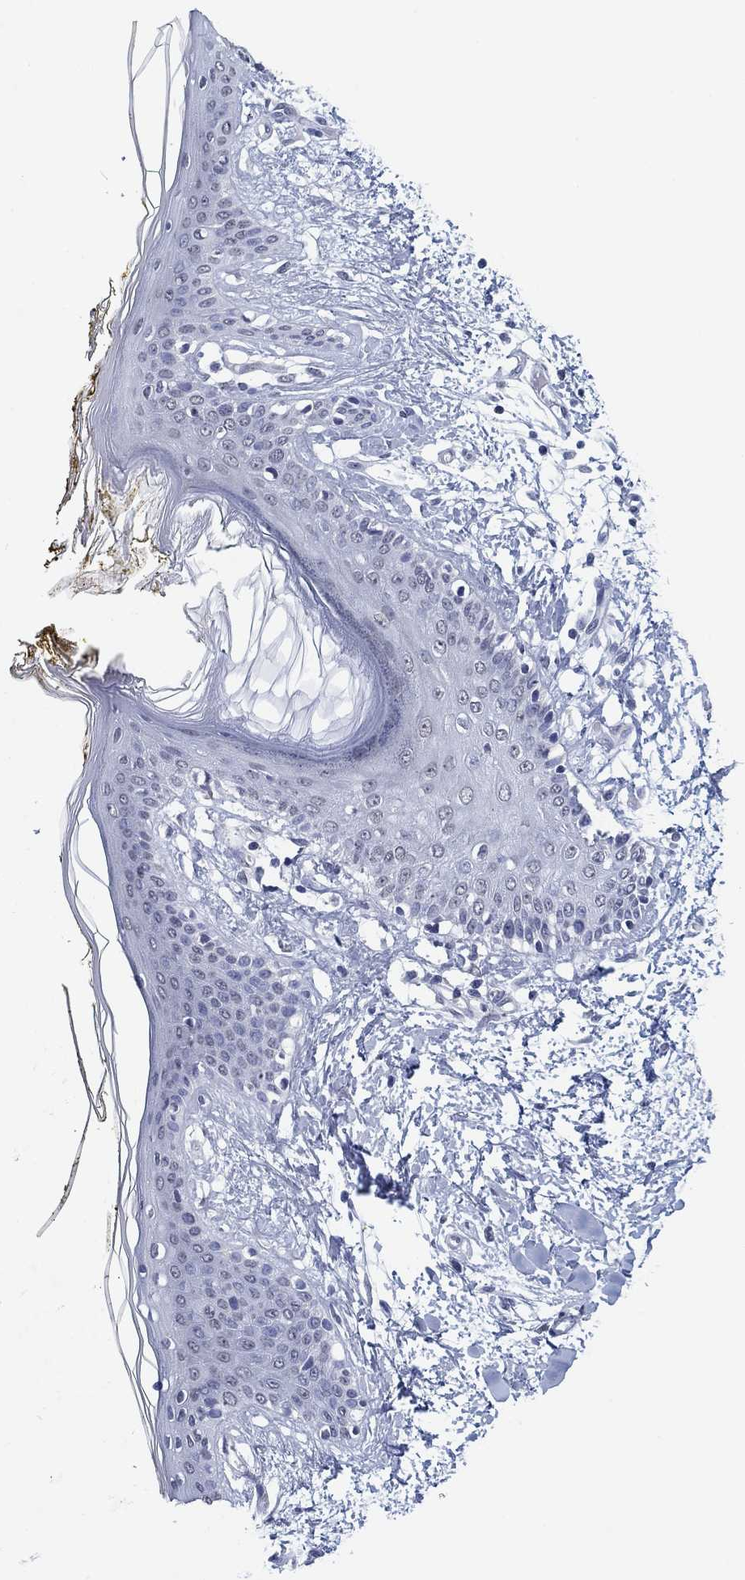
{"staining": {"intensity": "negative", "quantity": "none", "location": "none"}, "tissue": "skin", "cell_type": "Fibroblasts", "image_type": "normal", "snomed": [{"axis": "morphology", "description": "Normal tissue, NOS"}, {"axis": "topography", "description": "Skin"}], "caption": "Immunohistochemistry (IHC) image of normal skin stained for a protein (brown), which demonstrates no expression in fibroblasts.", "gene": "OTUB2", "patient": {"sex": "female", "age": 34}}